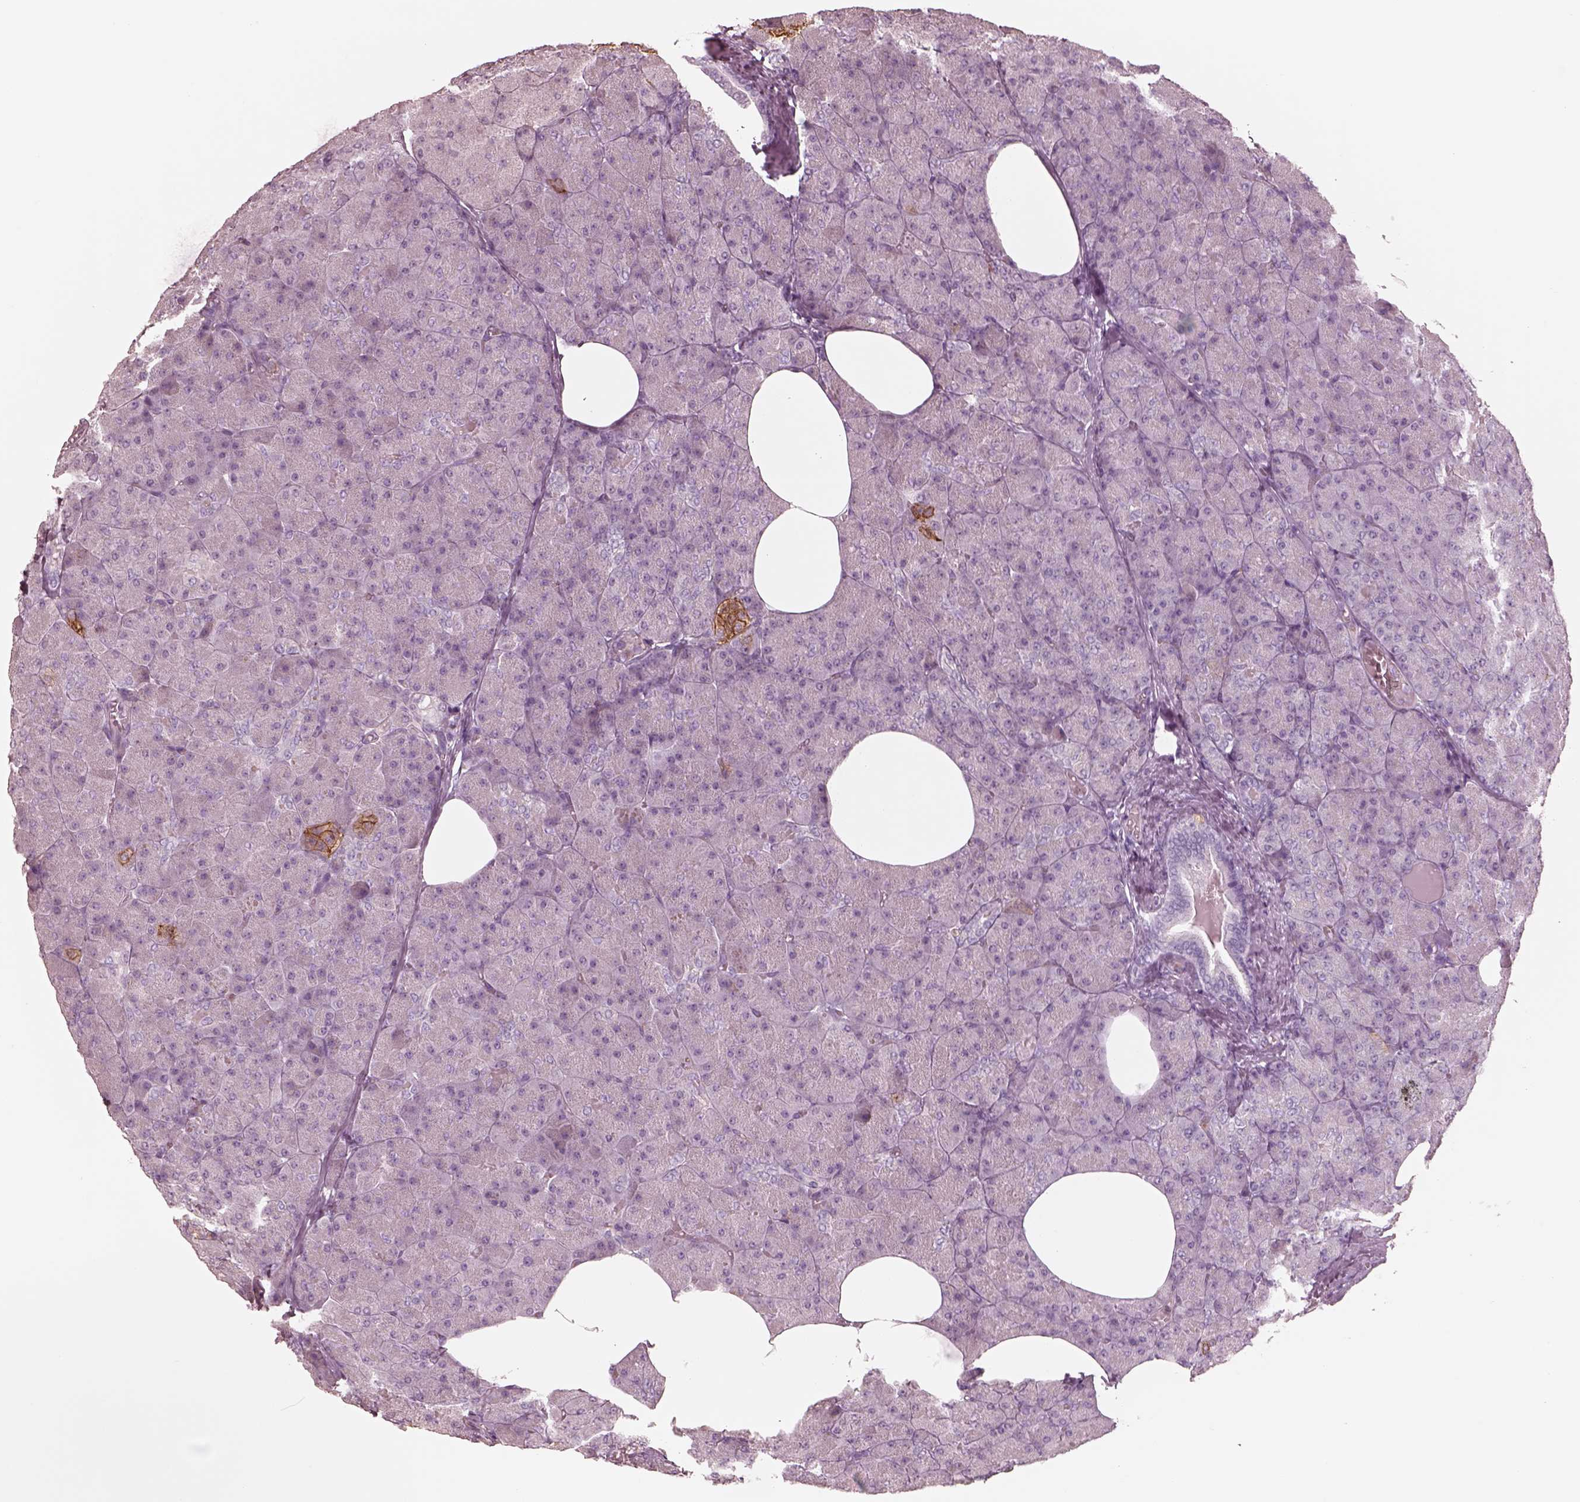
{"staining": {"intensity": "negative", "quantity": "none", "location": "none"}, "tissue": "pancreas", "cell_type": "Exocrine glandular cells", "image_type": "normal", "snomed": [{"axis": "morphology", "description": "Normal tissue, NOS"}, {"axis": "topography", "description": "Pancreas"}], "caption": "Immunohistochemistry image of benign pancreas: pancreas stained with DAB (3,3'-diaminobenzidine) displays no significant protein expression in exocrine glandular cells. The staining was performed using DAB to visualize the protein expression in brown, while the nuclei were stained in blue with hematoxylin (Magnification: 20x).", "gene": "GPRIN1", "patient": {"sex": "female", "age": 45}}